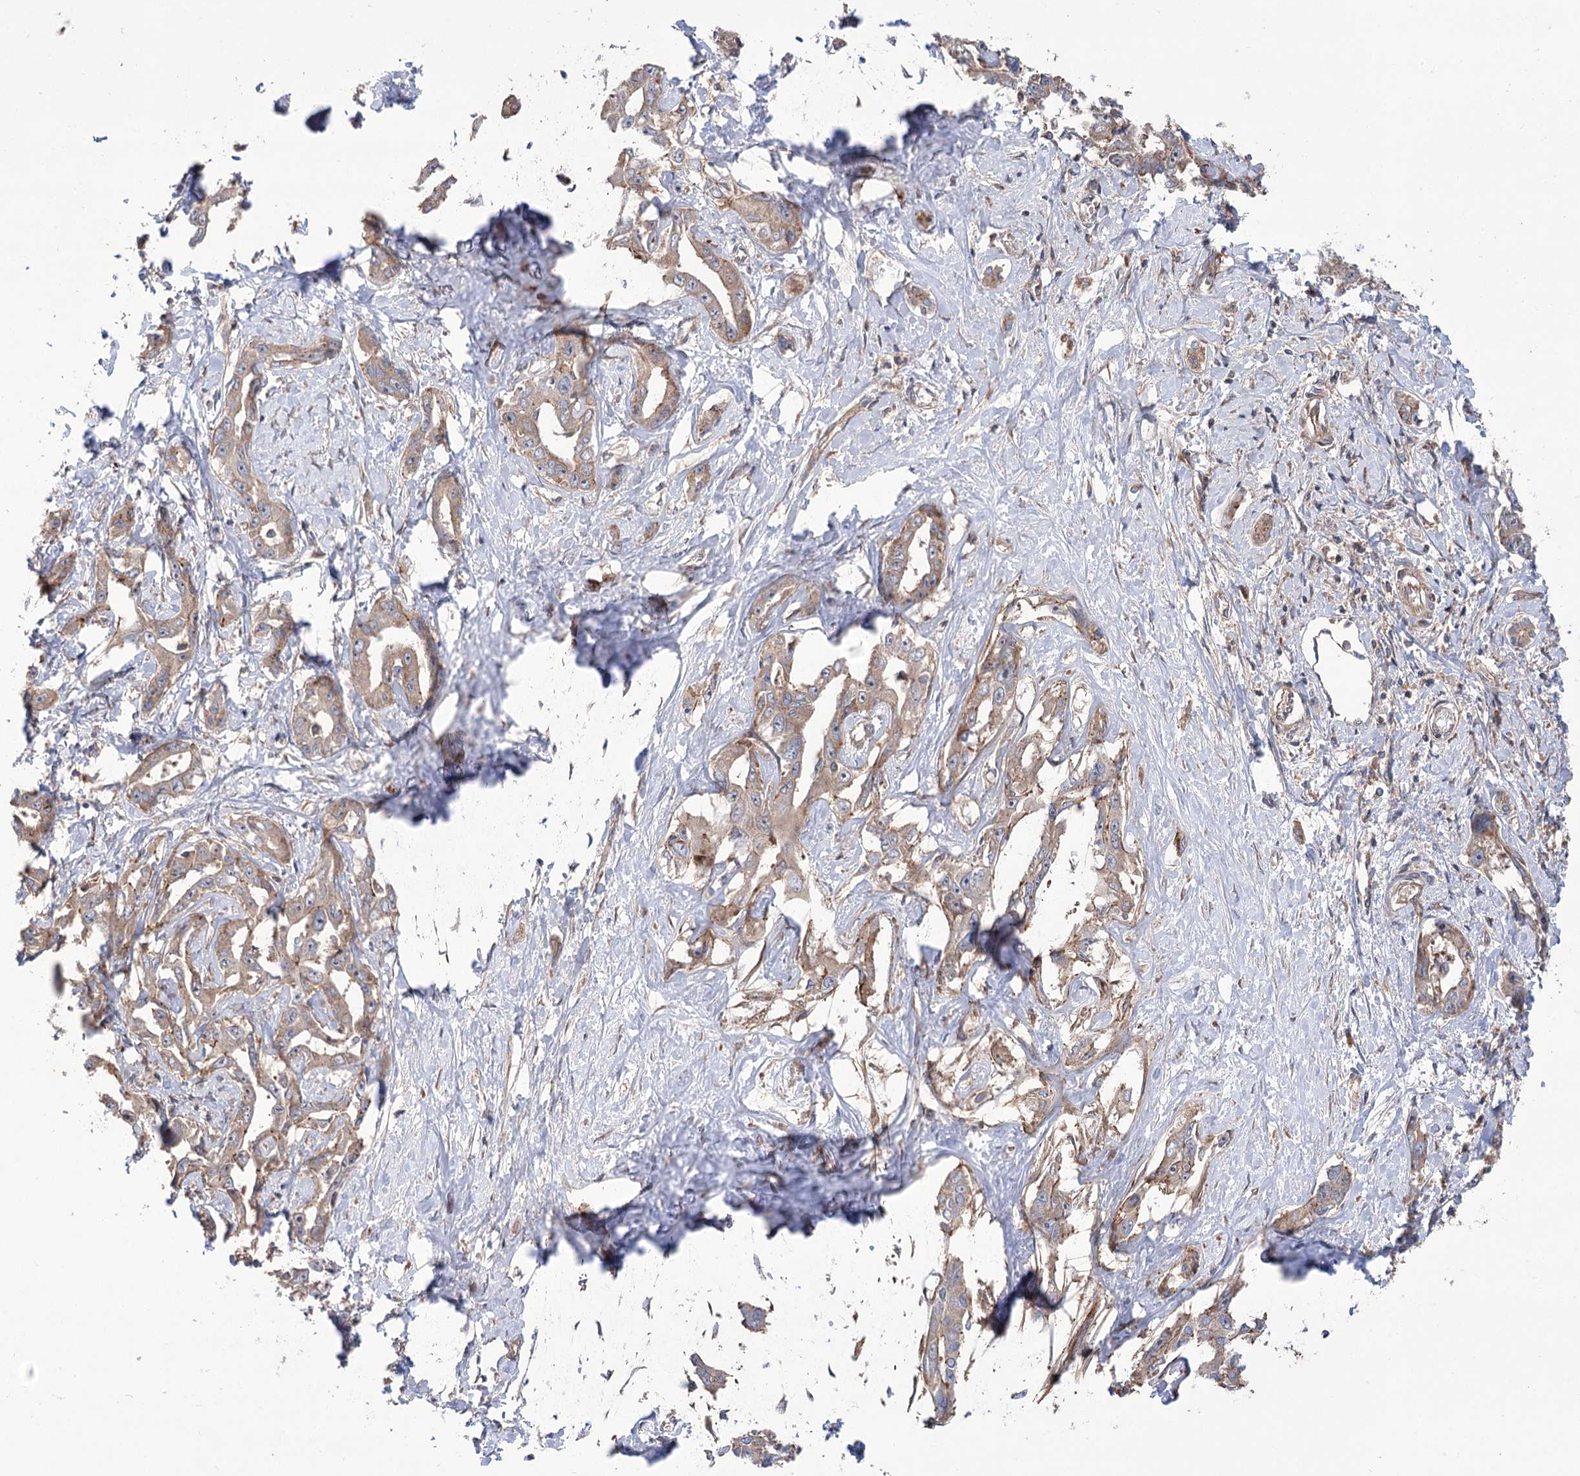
{"staining": {"intensity": "weak", "quantity": ">75%", "location": "cytoplasmic/membranous"}, "tissue": "liver cancer", "cell_type": "Tumor cells", "image_type": "cancer", "snomed": [{"axis": "morphology", "description": "Cholangiocarcinoma"}, {"axis": "topography", "description": "Liver"}], "caption": "Liver cancer was stained to show a protein in brown. There is low levels of weak cytoplasmic/membranous positivity in approximately >75% of tumor cells.", "gene": "VPS37B", "patient": {"sex": "male", "age": 59}}